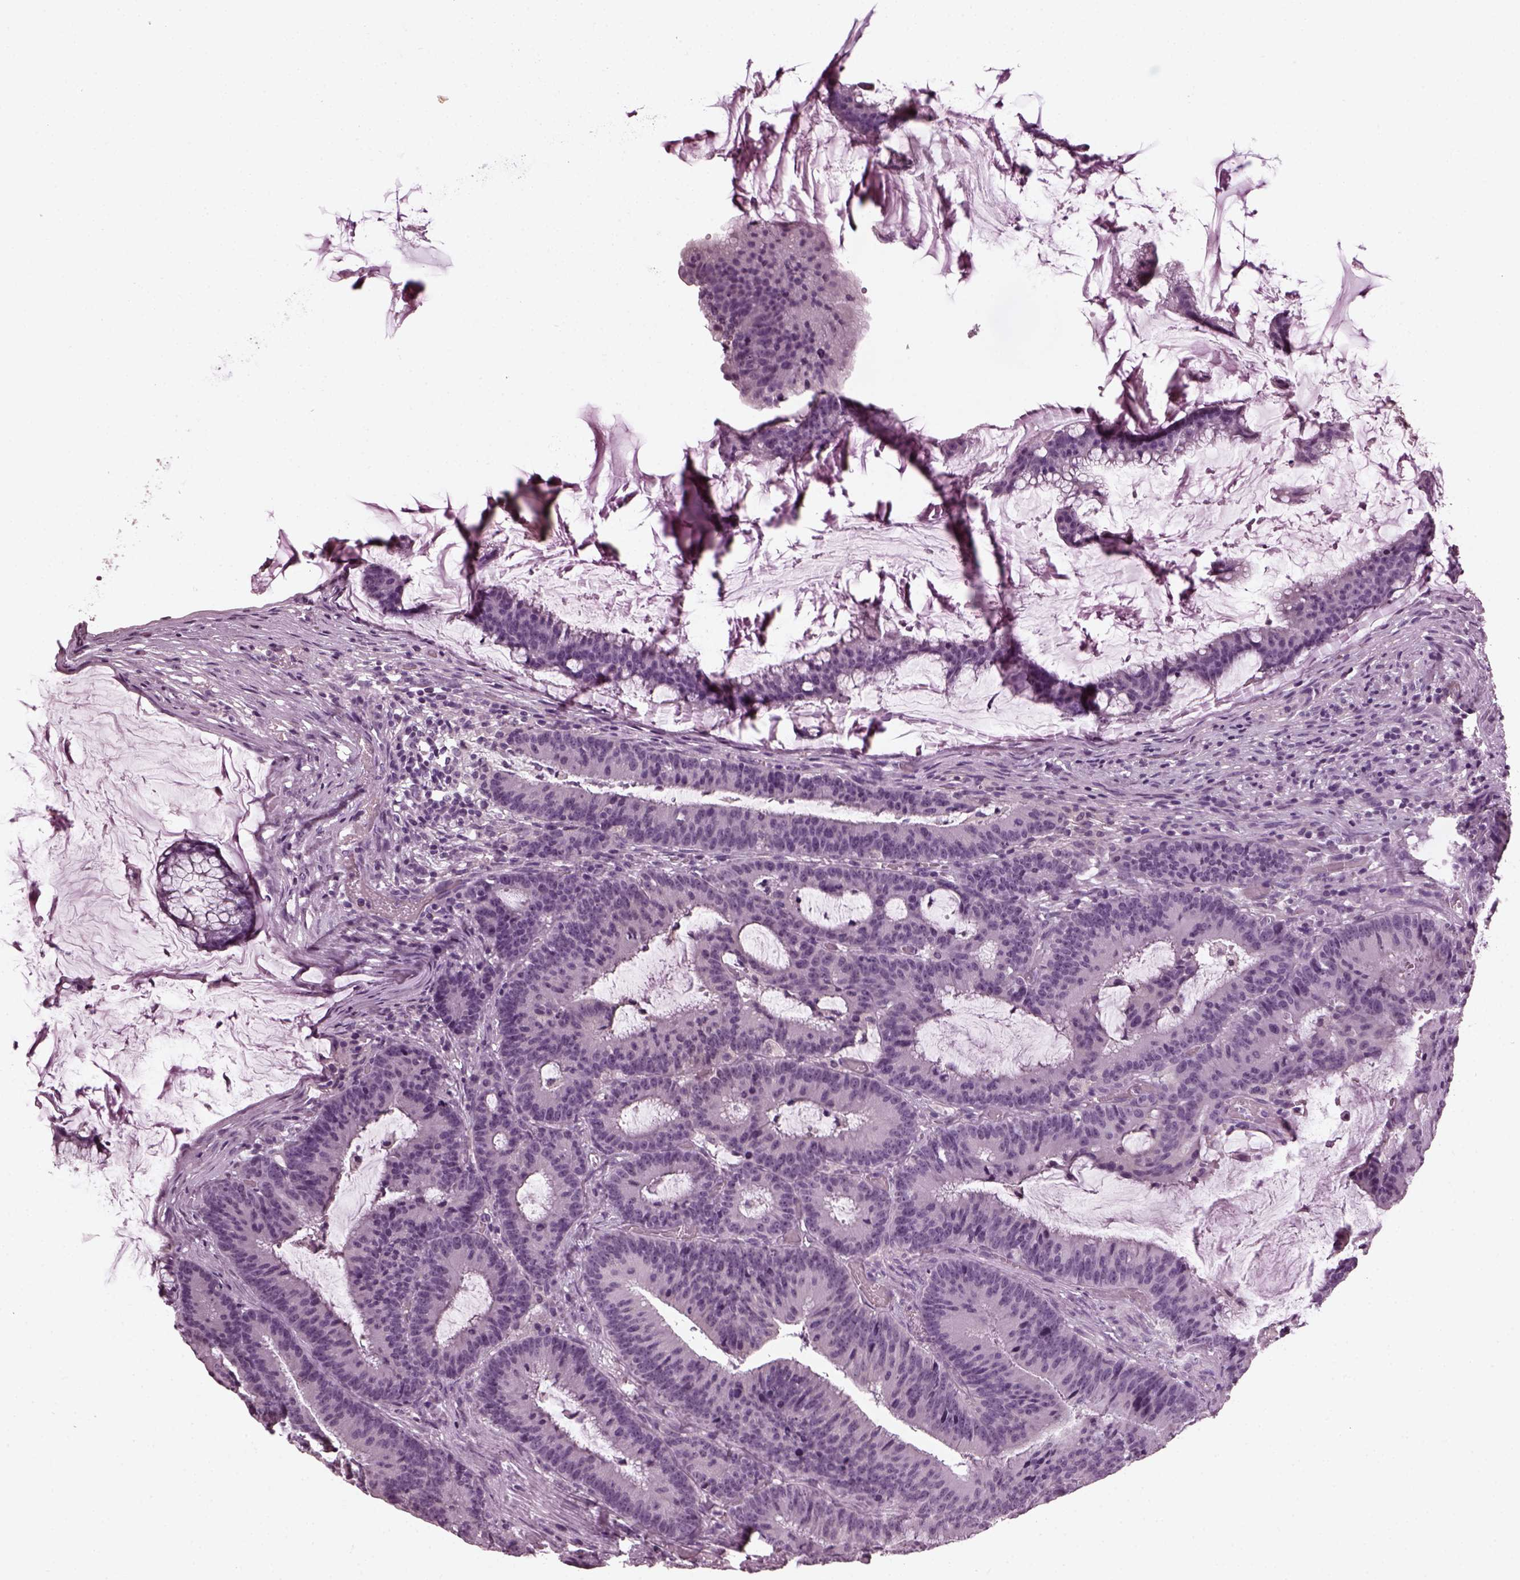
{"staining": {"intensity": "negative", "quantity": "none", "location": "none"}, "tissue": "colorectal cancer", "cell_type": "Tumor cells", "image_type": "cancer", "snomed": [{"axis": "morphology", "description": "Adenocarcinoma, NOS"}, {"axis": "topography", "description": "Colon"}], "caption": "Protein analysis of colorectal adenocarcinoma shows no significant positivity in tumor cells. Nuclei are stained in blue.", "gene": "SLC6A17", "patient": {"sex": "female", "age": 78}}